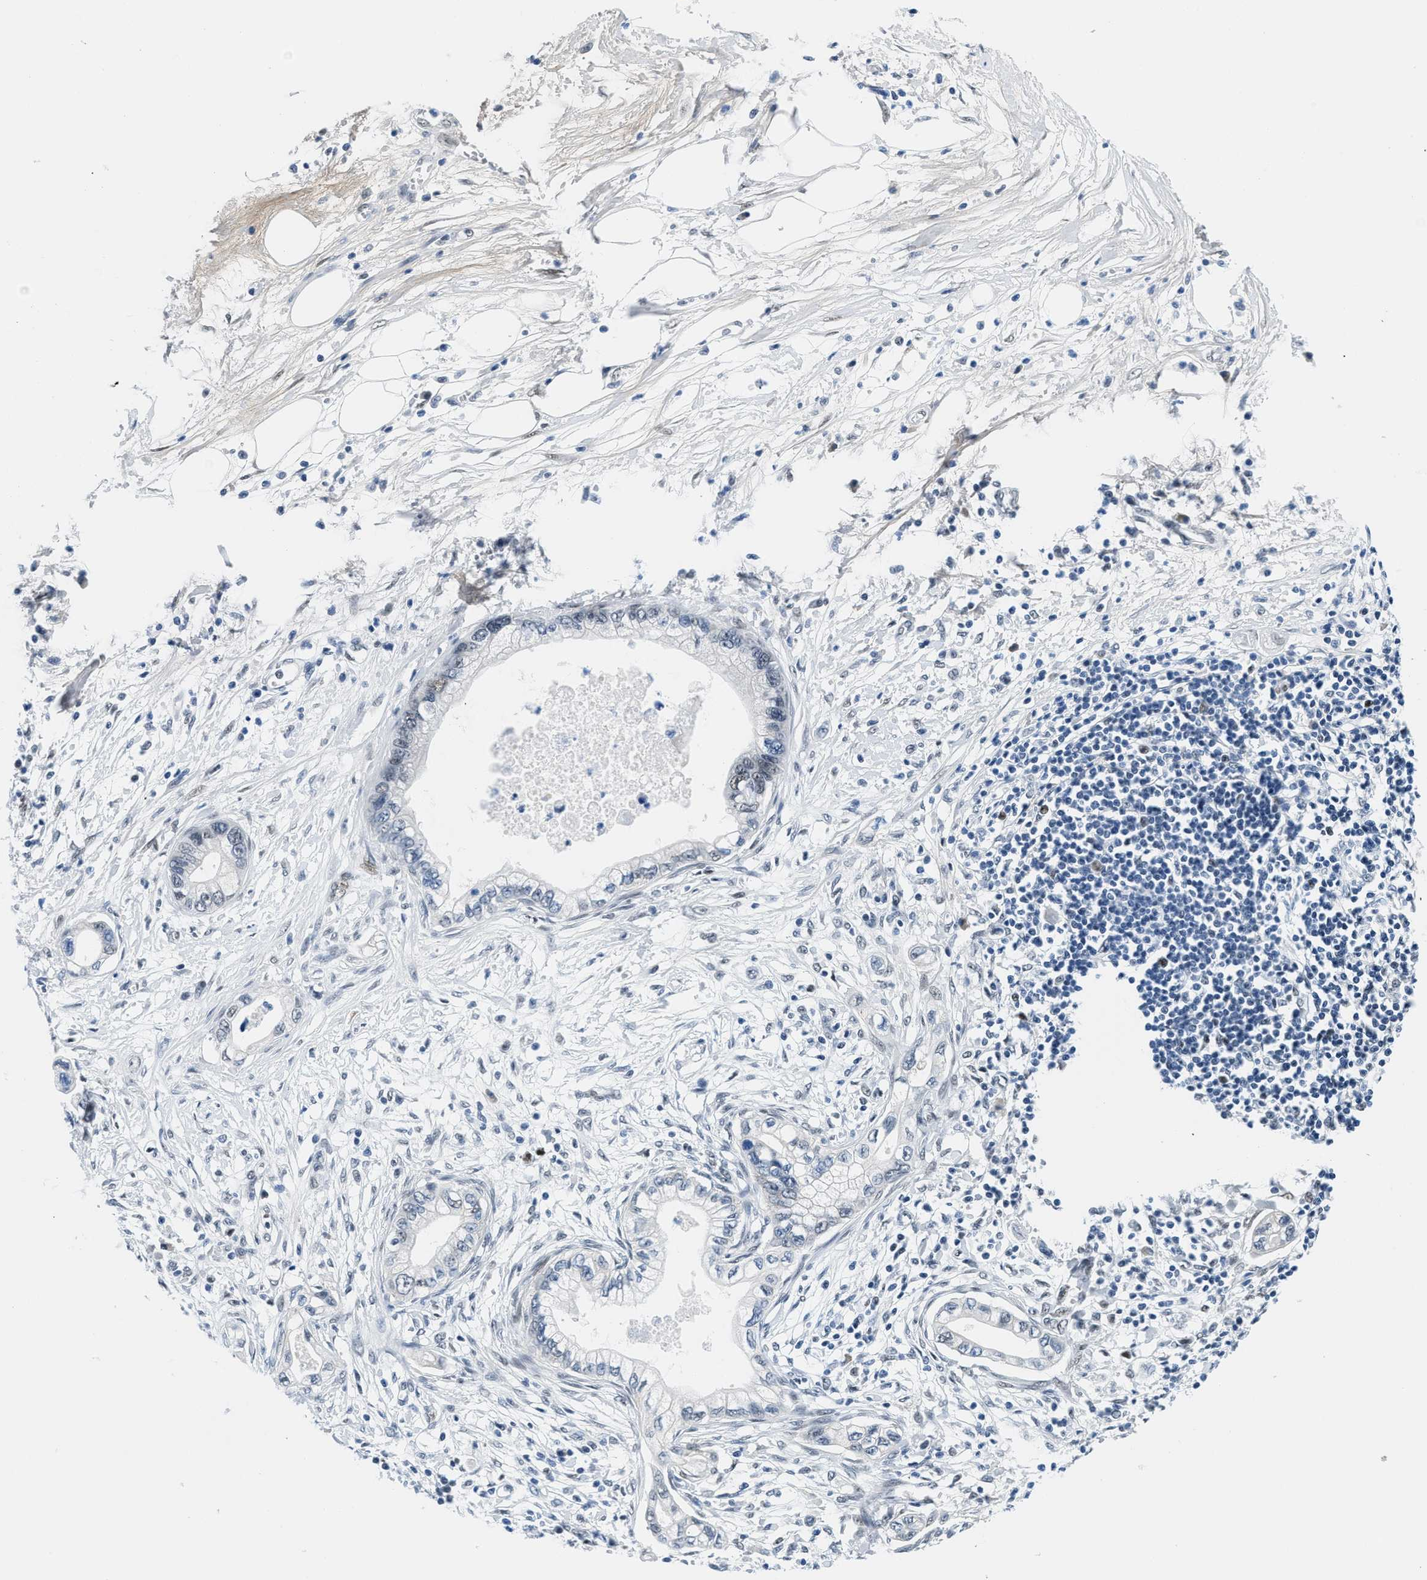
{"staining": {"intensity": "weak", "quantity": "<25%", "location": "nuclear"}, "tissue": "pancreatic cancer", "cell_type": "Tumor cells", "image_type": "cancer", "snomed": [{"axis": "morphology", "description": "Adenocarcinoma, NOS"}, {"axis": "topography", "description": "Pancreas"}], "caption": "IHC of human adenocarcinoma (pancreatic) reveals no positivity in tumor cells.", "gene": "SMARCAD1", "patient": {"sex": "male", "age": 56}}